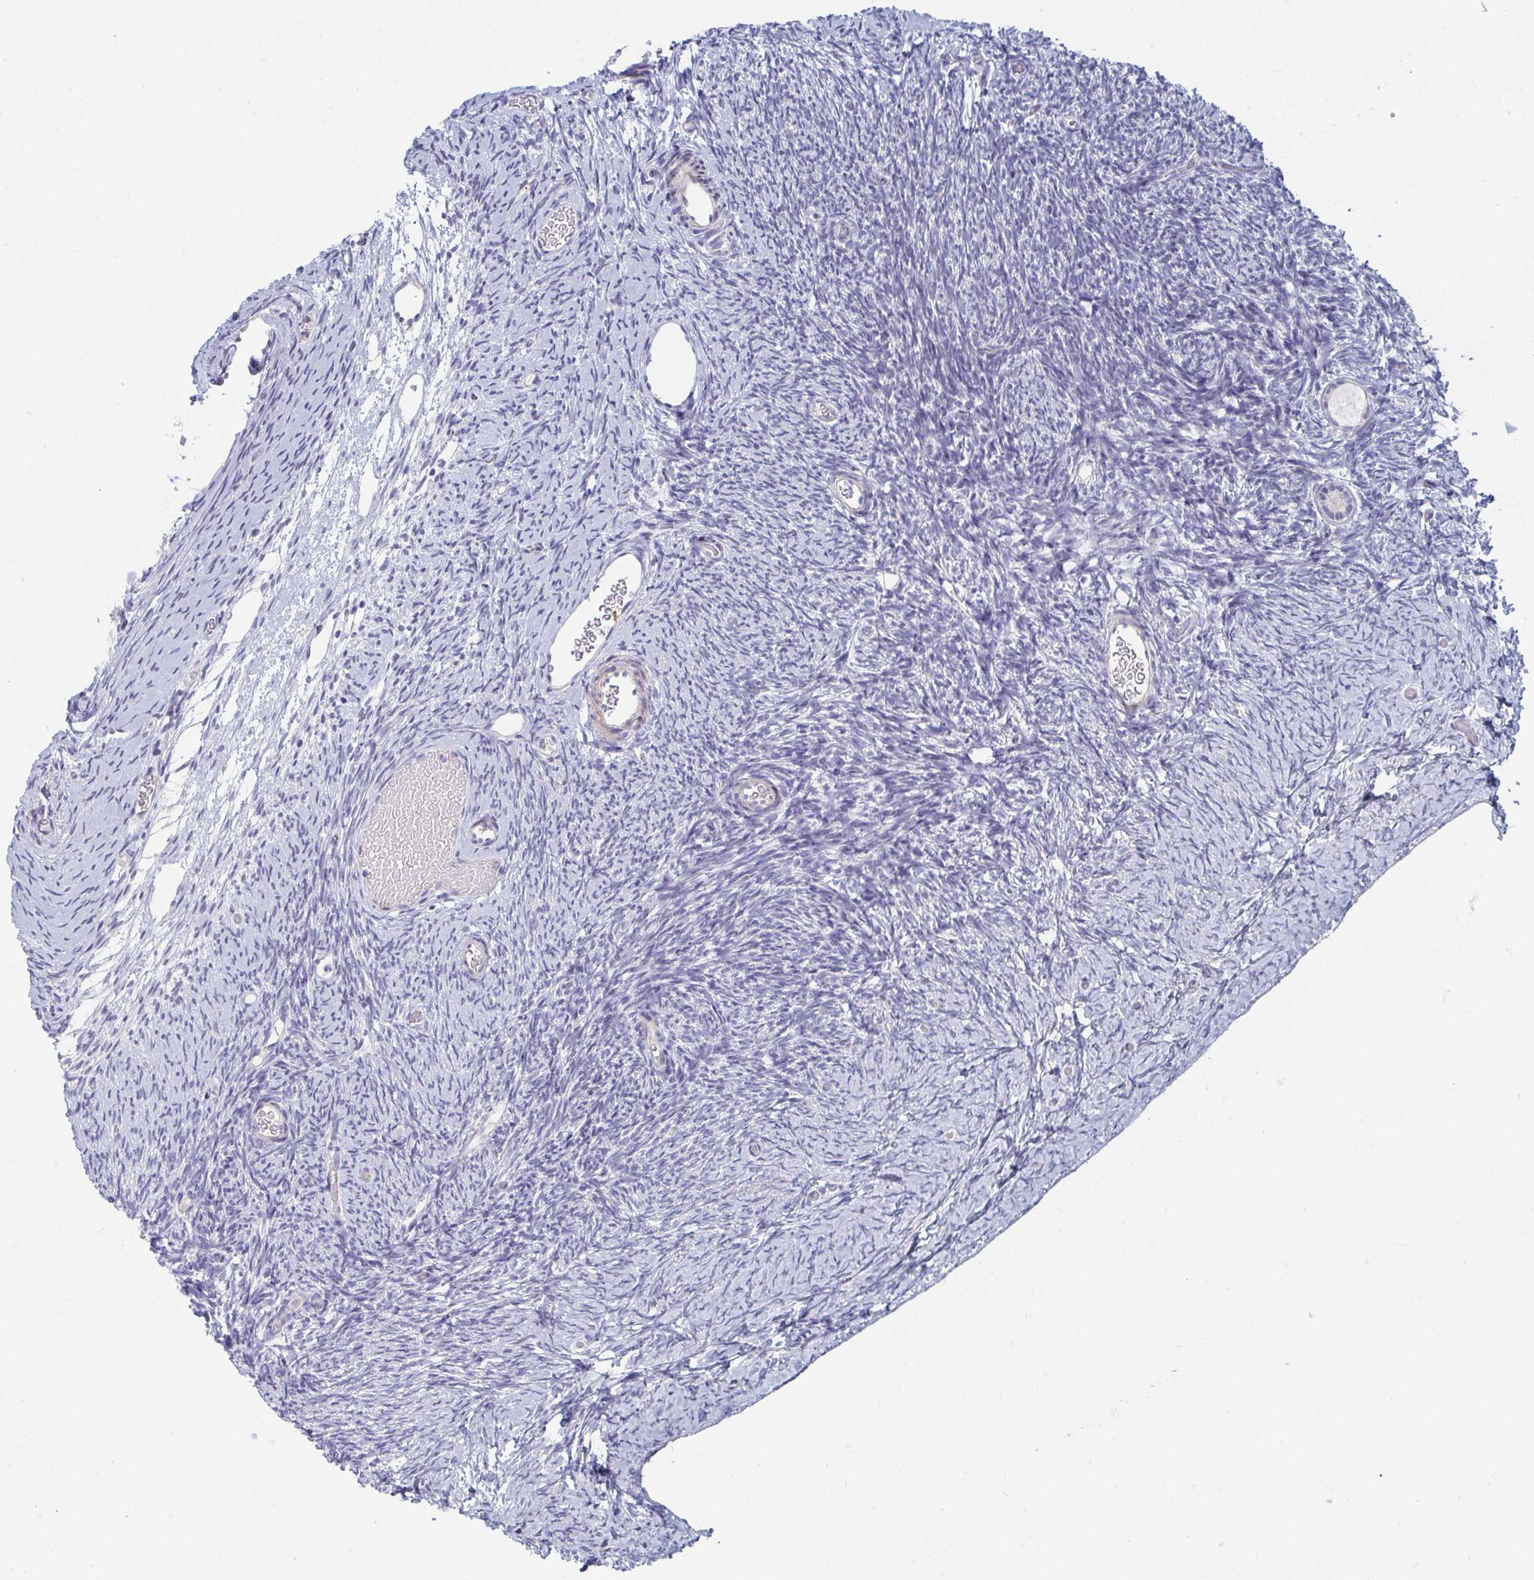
{"staining": {"intensity": "negative", "quantity": "none", "location": "none"}, "tissue": "ovary", "cell_type": "Follicle cells", "image_type": "normal", "snomed": [{"axis": "morphology", "description": "Normal tissue, NOS"}, {"axis": "topography", "description": "Ovary"}], "caption": "Immunohistochemical staining of benign ovary displays no significant staining in follicle cells.", "gene": "CENPT", "patient": {"sex": "female", "age": 39}}